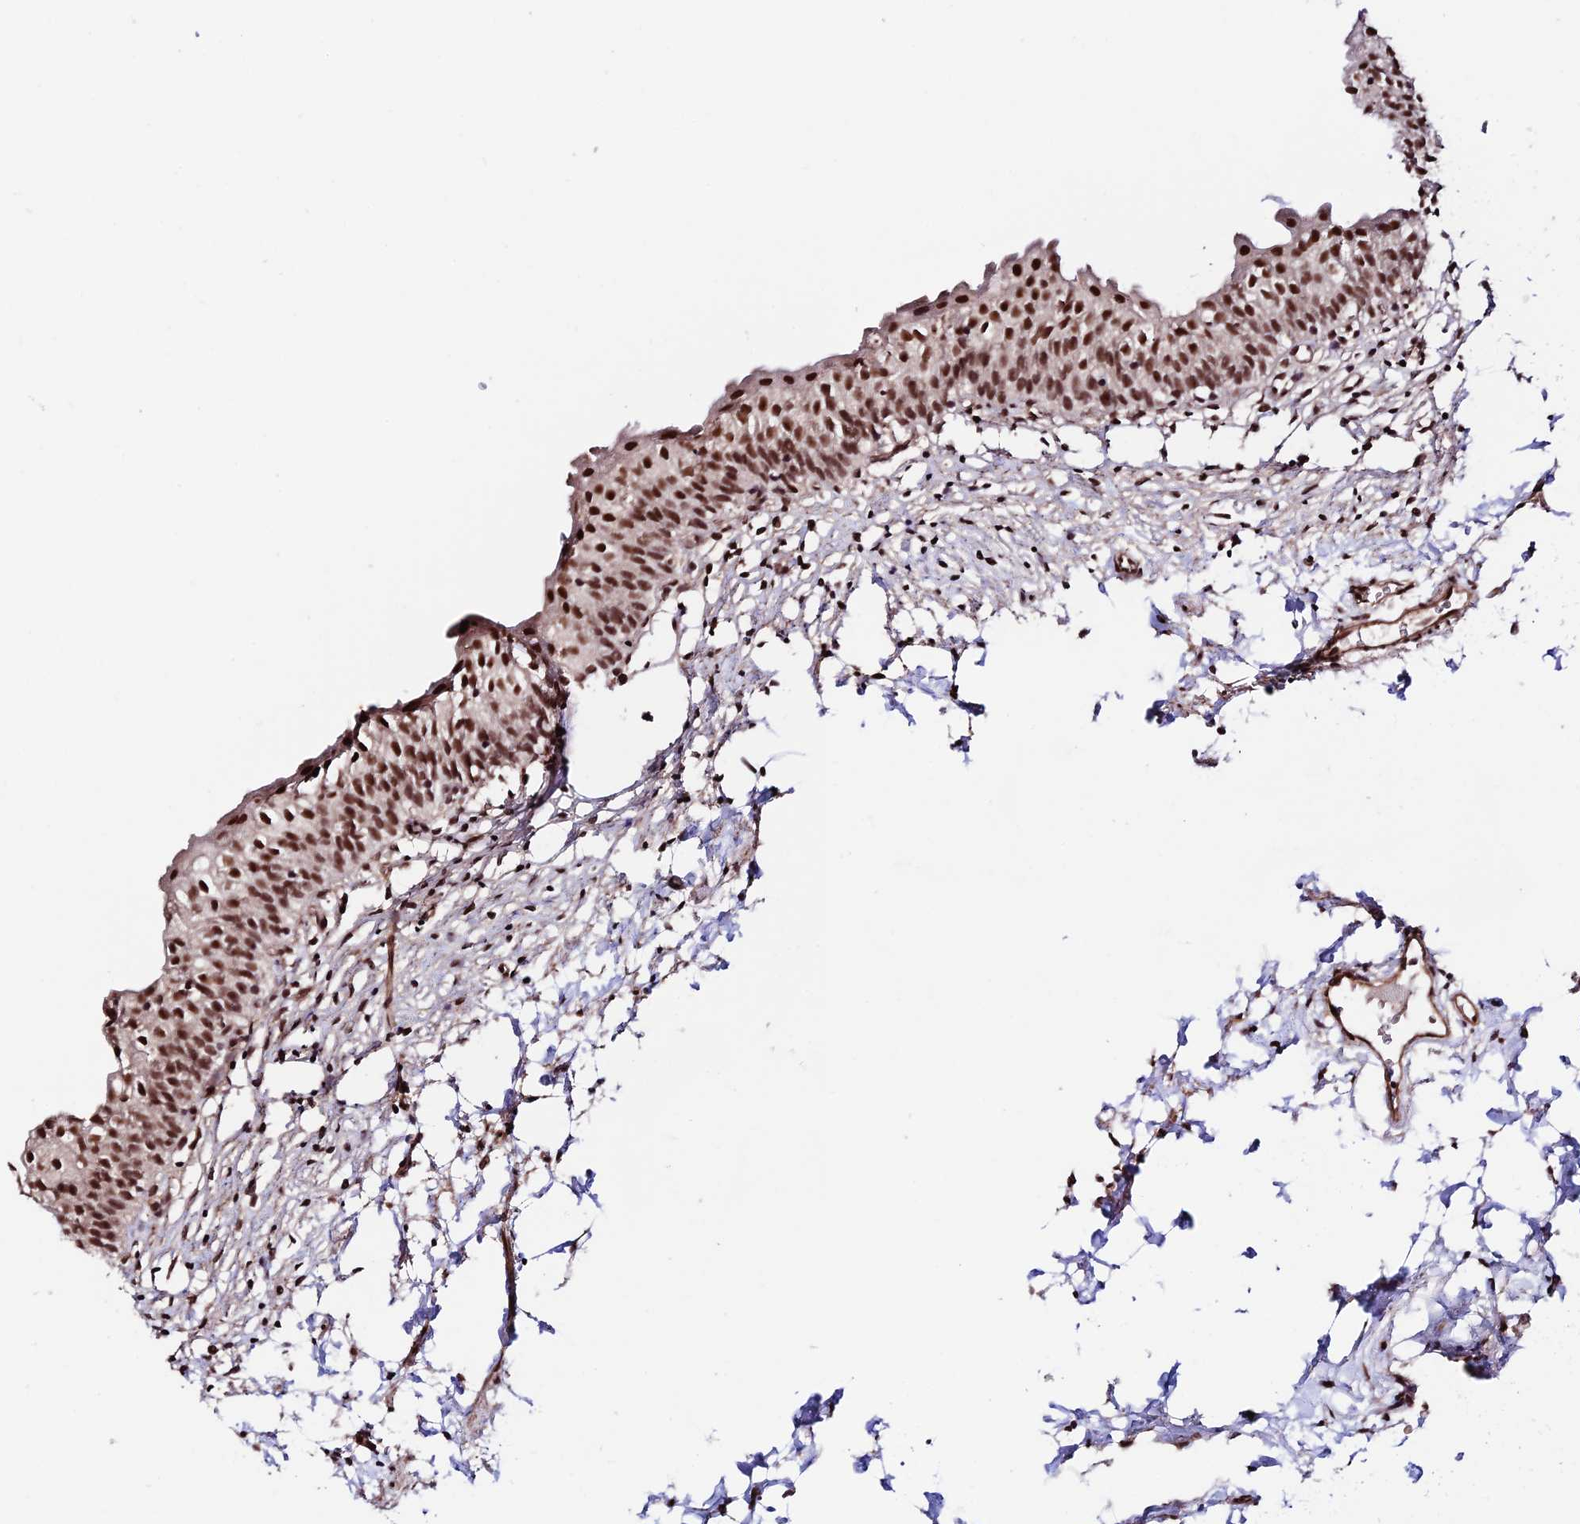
{"staining": {"intensity": "strong", "quantity": ">75%", "location": "nuclear"}, "tissue": "urinary bladder", "cell_type": "Urothelial cells", "image_type": "normal", "snomed": [{"axis": "morphology", "description": "Normal tissue, NOS"}, {"axis": "topography", "description": "Urinary bladder"}], "caption": "Urinary bladder was stained to show a protein in brown. There is high levels of strong nuclear positivity in about >75% of urothelial cells.", "gene": "RBM42", "patient": {"sex": "male", "age": 55}}